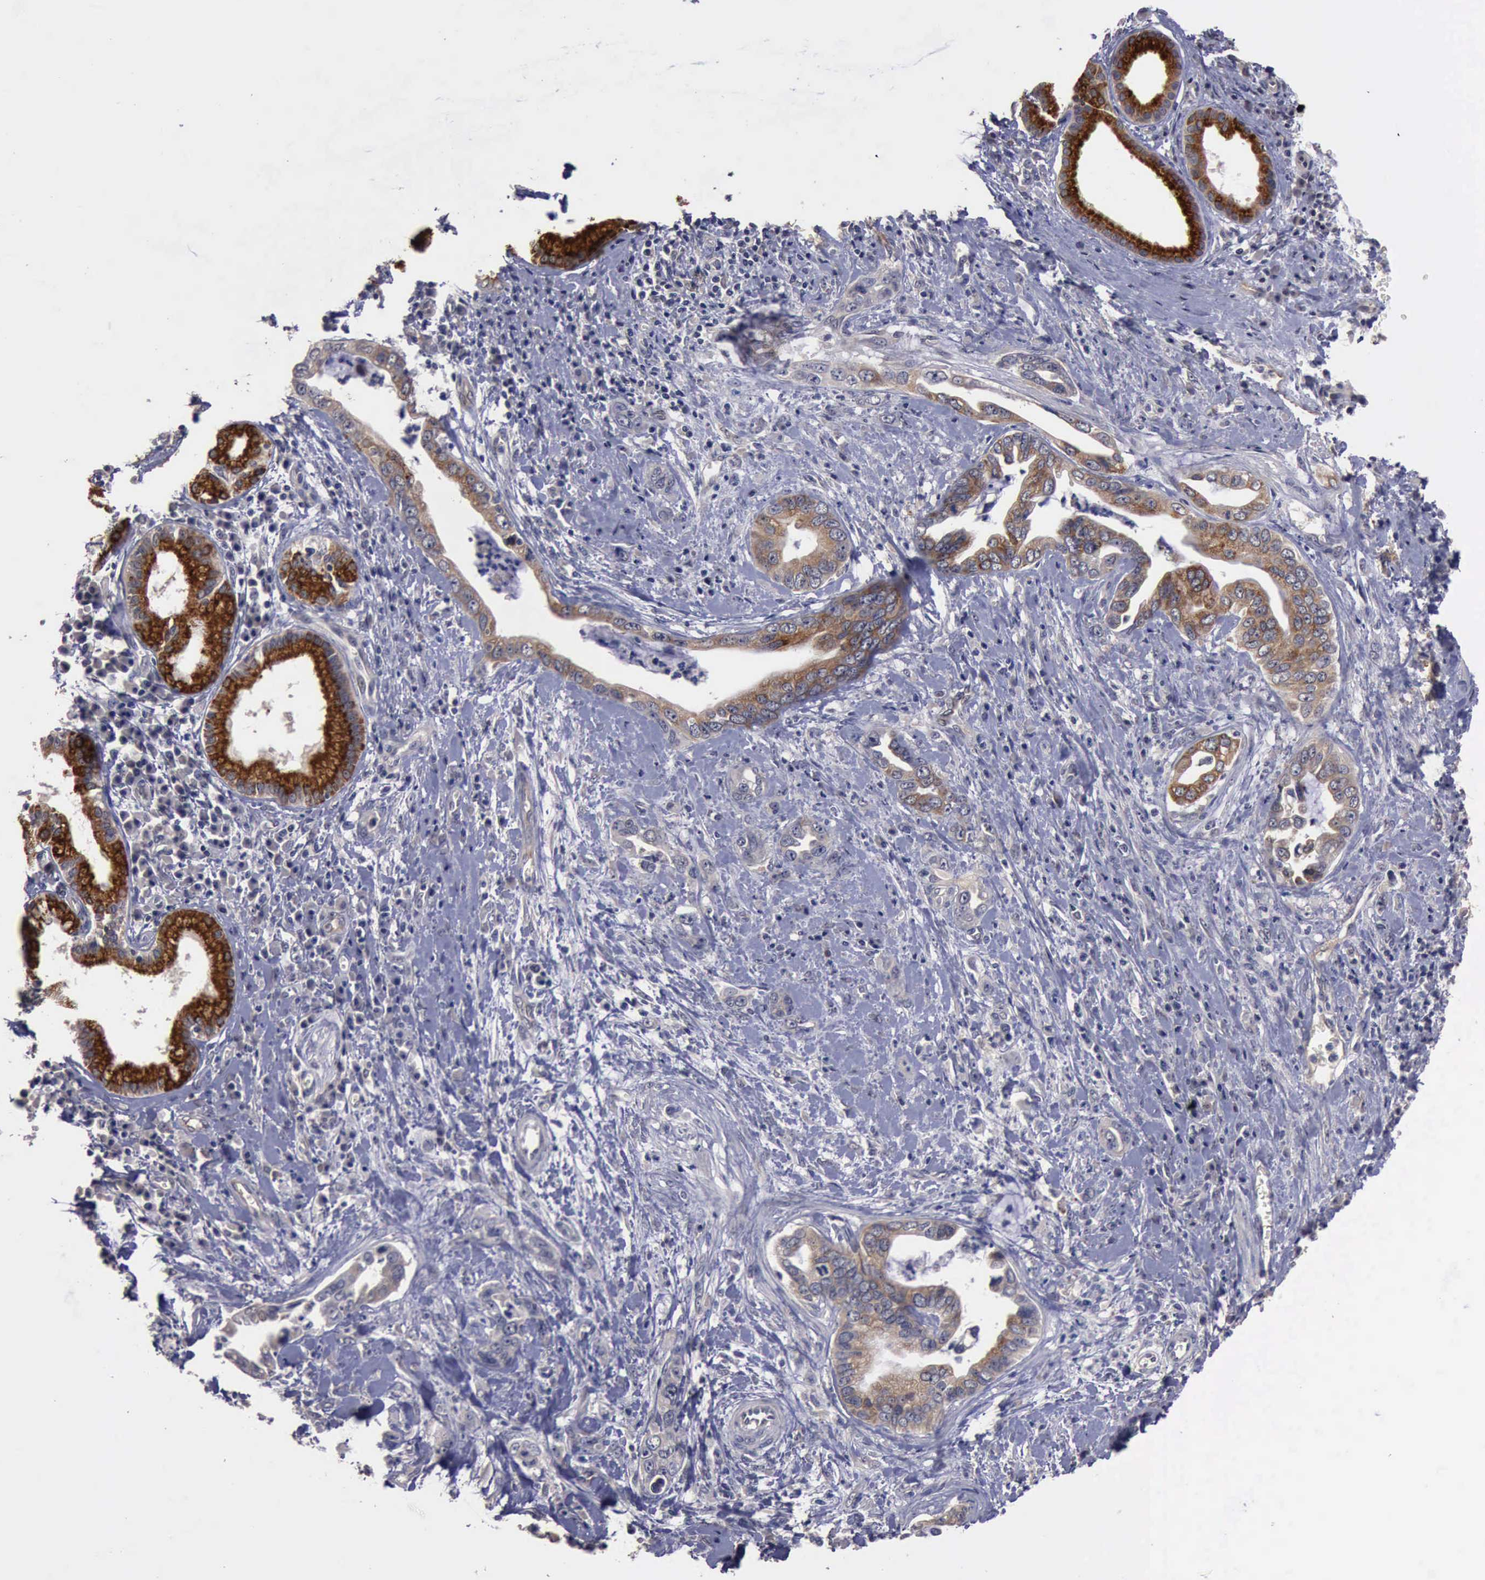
{"staining": {"intensity": "moderate", "quantity": "25%-75%", "location": "cytoplasmic/membranous"}, "tissue": "pancreatic cancer", "cell_type": "Tumor cells", "image_type": "cancer", "snomed": [{"axis": "morphology", "description": "Adenocarcinoma, NOS"}, {"axis": "topography", "description": "Pancreas"}], "caption": "Pancreatic adenocarcinoma stained with a brown dye demonstrates moderate cytoplasmic/membranous positive staining in about 25%-75% of tumor cells.", "gene": "CRKL", "patient": {"sex": "male", "age": 69}}